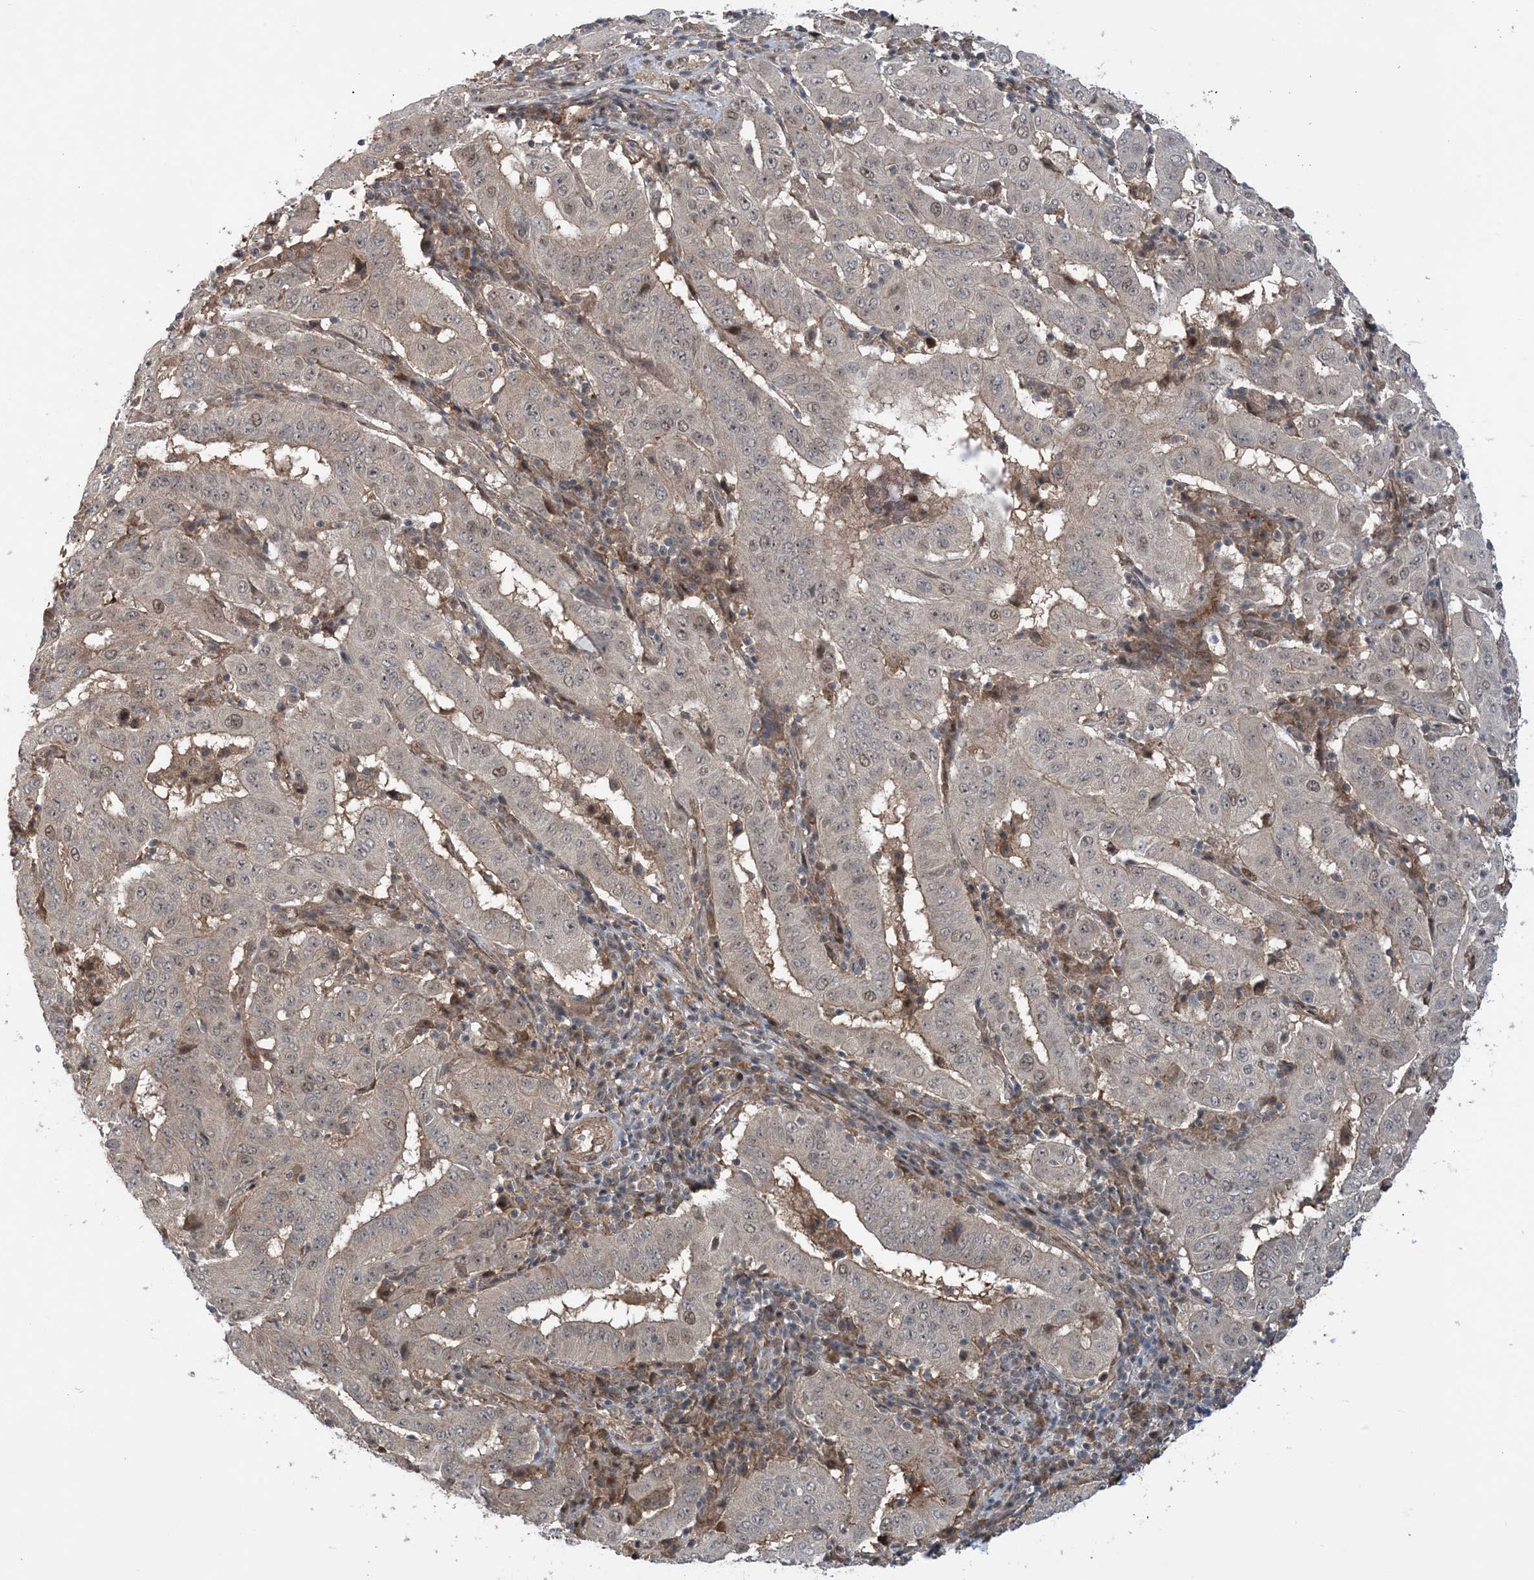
{"staining": {"intensity": "weak", "quantity": "<25%", "location": "cytoplasmic/membranous,nuclear"}, "tissue": "pancreatic cancer", "cell_type": "Tumor cells", "image_type": "cancer", "snomed": [{"axis": "morphology", "description": "Adenocarcinoma, NOS"}, {"axis": "topography", "description": "Pancreas"}], "caption": "A high-resolution image shows immunohistochemistry staining of pancreatic cancer (adenocarcinoma), which displays no significant expression in tumor cells.", "gene": "HEMK1", "patient": {"sex": "male", "age": 63}}